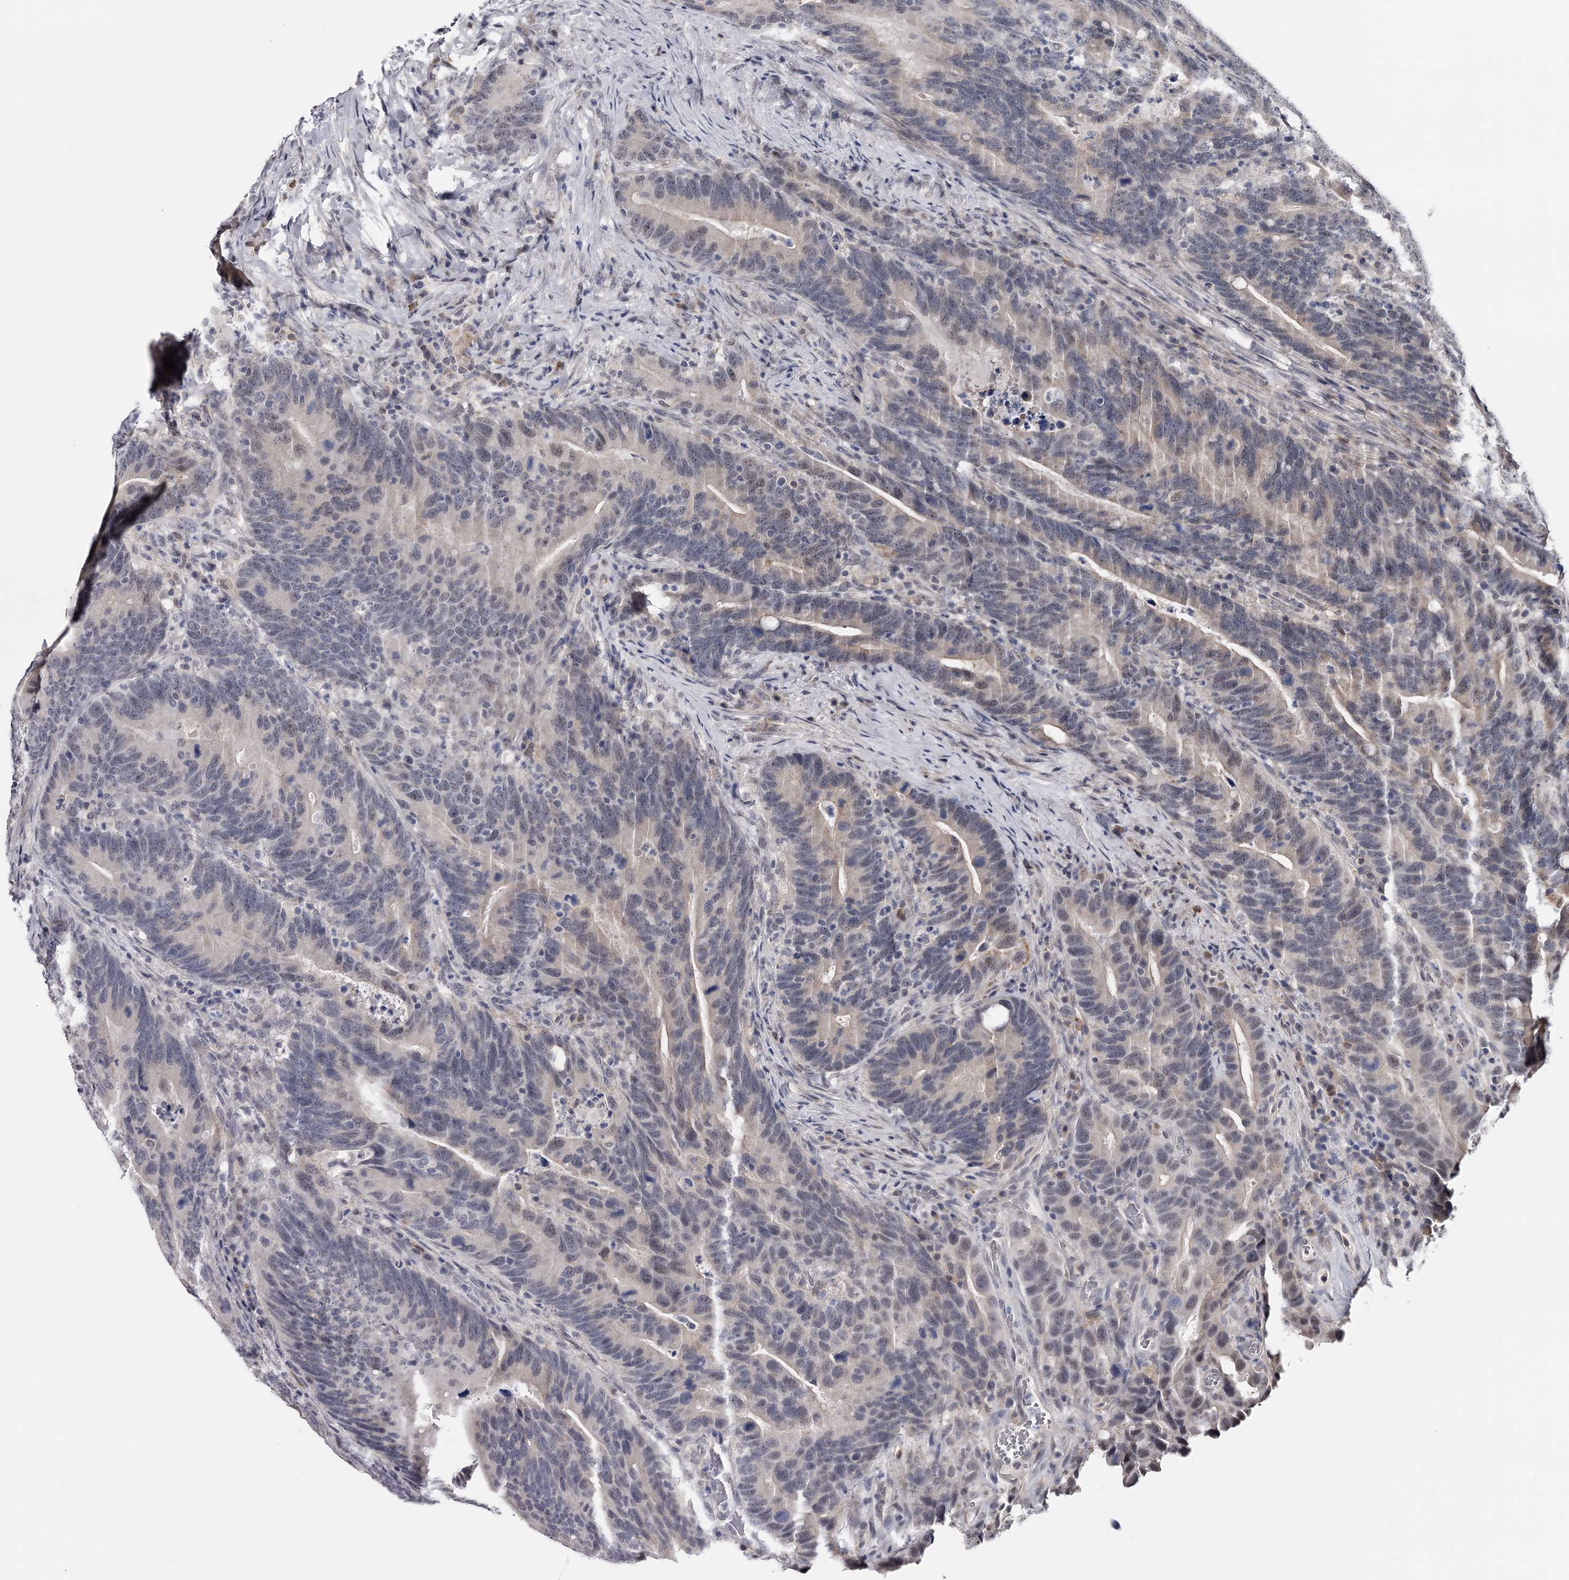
{"staining": {"intensity": "weak", "quantity": "25%-75%", "location": "nuclear"}, "tissue": "colorectal cancer", "cell_type": "Tumor cells", "image_type": "cancer", "snomed": [{"axis": "morphology", "description": "Adenocarcinoma, NOS"}, {"axis": "topography", "description": "Colon"}], "caption": "Protein staining of colorectal cancer tissue demonstrates weak nuclear staining in approximately 25%-75% of tumor cells. Immunohistochemistry (ihc) stains the protein in brown and the nuclei are stained blue.", "gene": "GTSF1", "patient": {"sex": "female", "age": 66}}